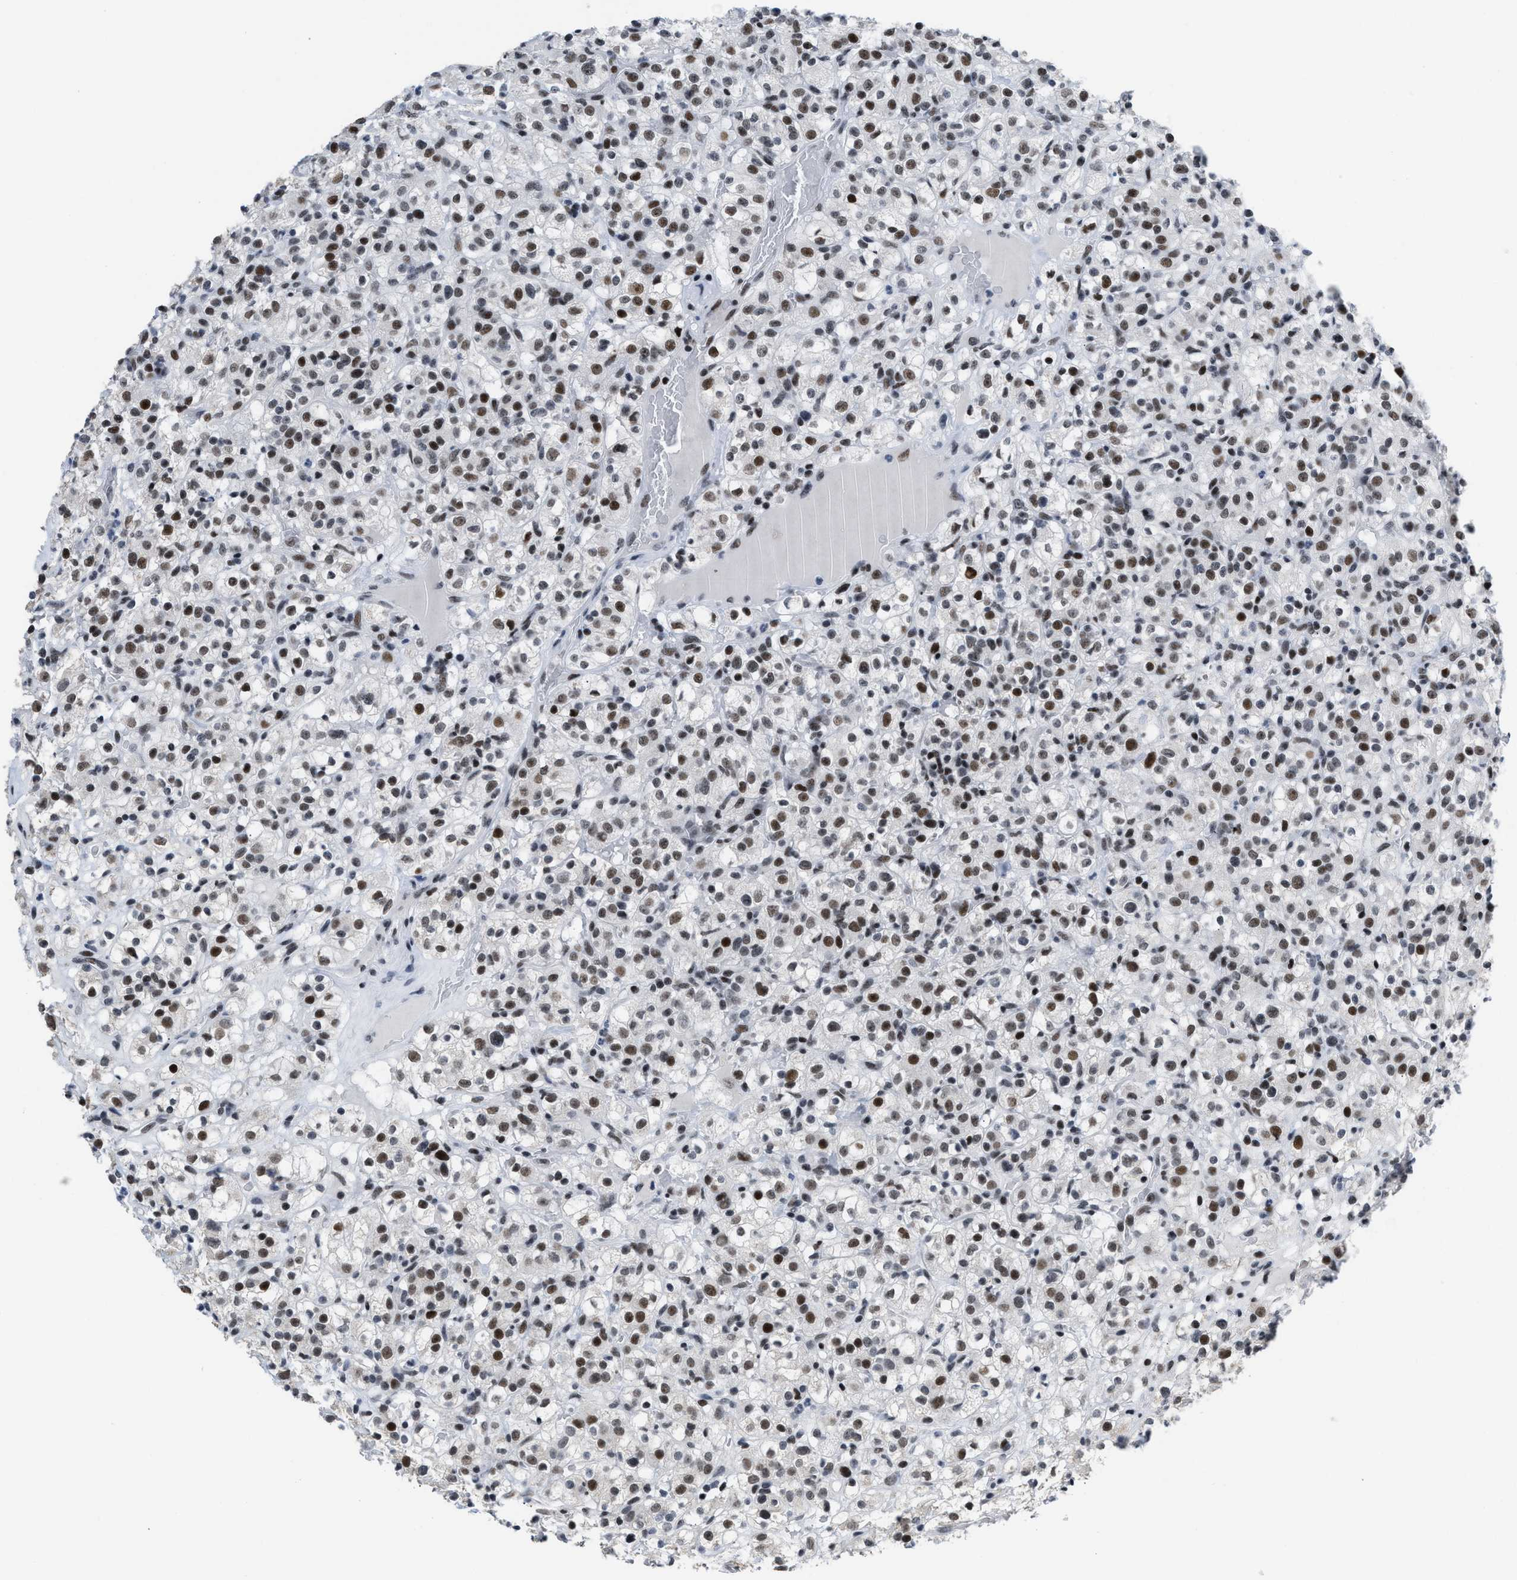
{"staining": {"intensity": "moderate", "quantity": ">75%", "location": "nuclear"}, "tissue": "renal cancer", "cell_type": "Tumor cells", "image_type": "cancer", "snomed": [{"axis": "morphology", "description": "Normal tissue, NOS"}, {"axis": "morphology", "description": "Adenocarcinoma, NOS"}, {"axis": "topography", "description": "Kidney"}], "caption": "Renal cancer (adenocarcinoma) stained for a protein (brown) displays moderate nuclear positive staining in approximately >75% of tumor cells.", "gene": "TERF2IP", "patient": {"sex": "female", "age": 72}}